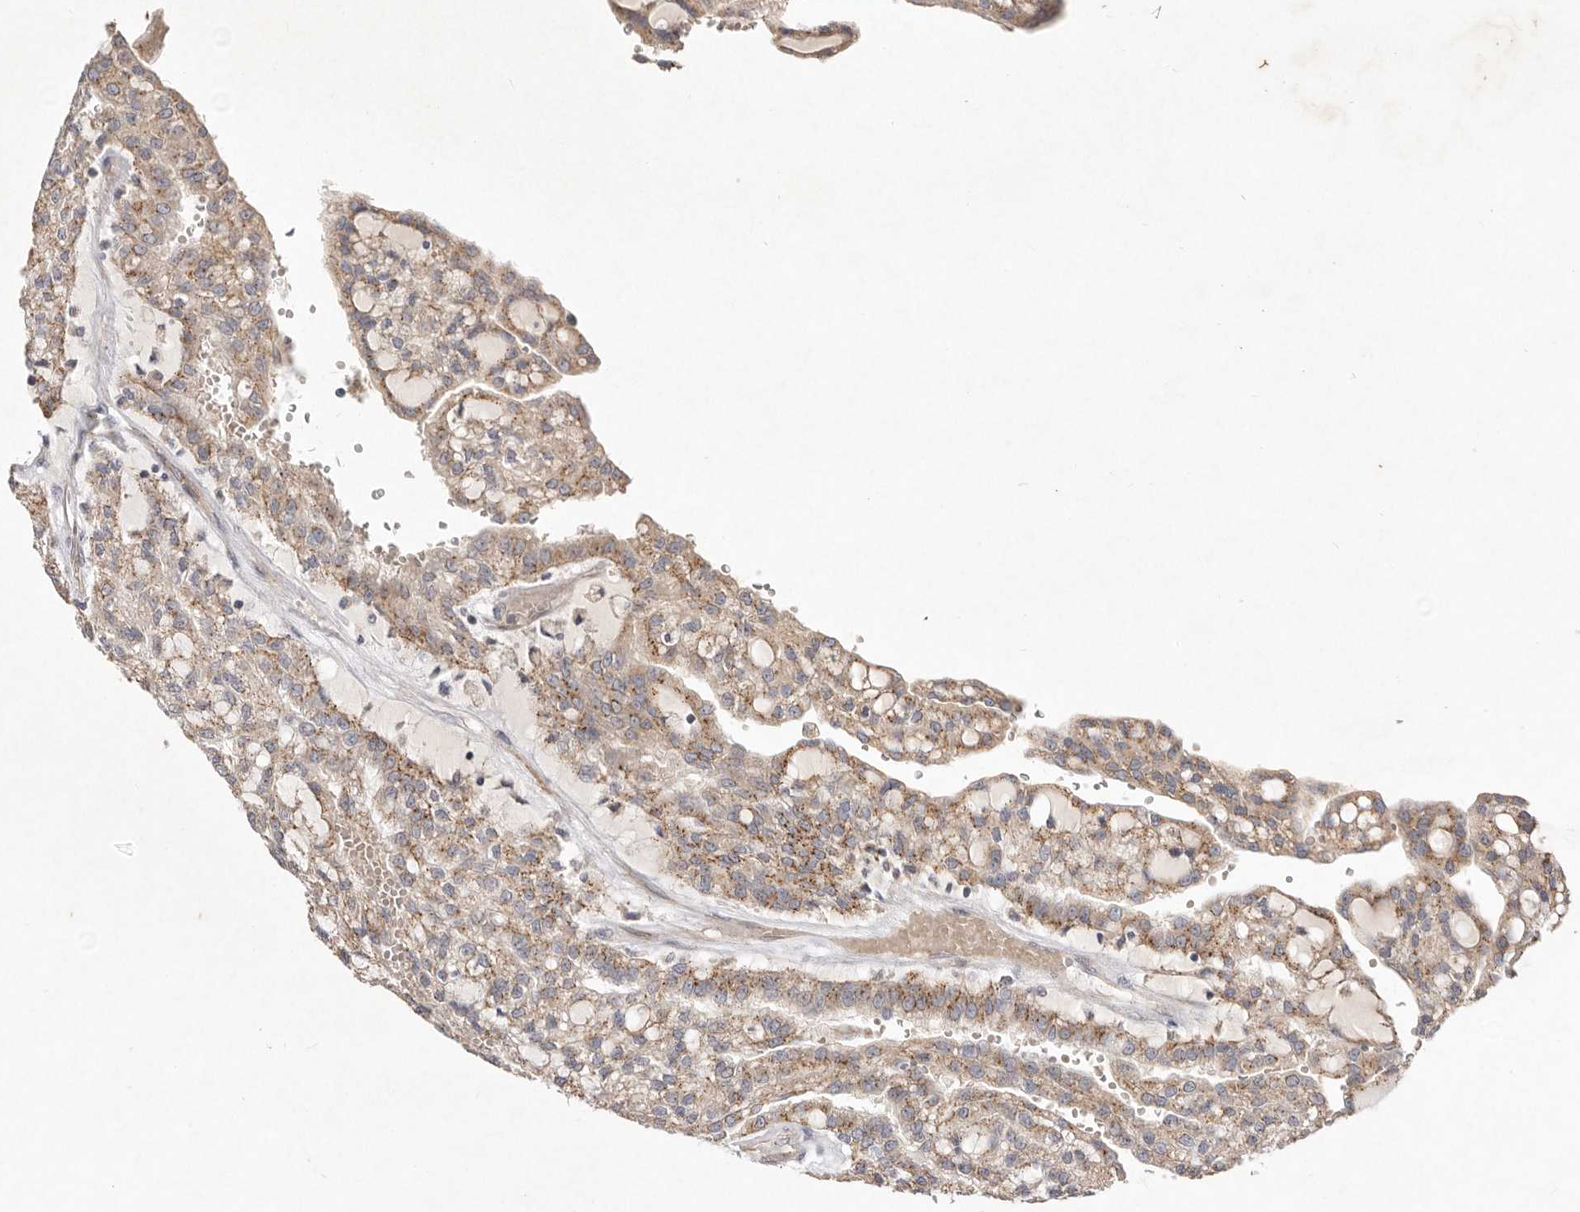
{"staining": {"intensity": "moderate", "quantity": ">75%", "location": "cytoplasmic/membranous"}, "tissue": "renal cancer", "cell_type": "Tumor cells", "image_type": "cancer", "snomed": [{"axis": "morphology", "description": "Adenocarcinoma, NOS"}, {"axis": "topography", "description": "Kidney"}], "caption": "Immunohistochemistry (IHC) (DAB) staining of human renal cancer (adenocarcinoma) demonstrates moderate cytoplasmic/membranous protein expression in approximately >75% of tumor cells. (Stains: DAB in brown, nuclei in blue, Microscopy: brightfield microscopy at high magnification).", "gene": "USP24", "patient": {"sex": "male", "age": 63}}